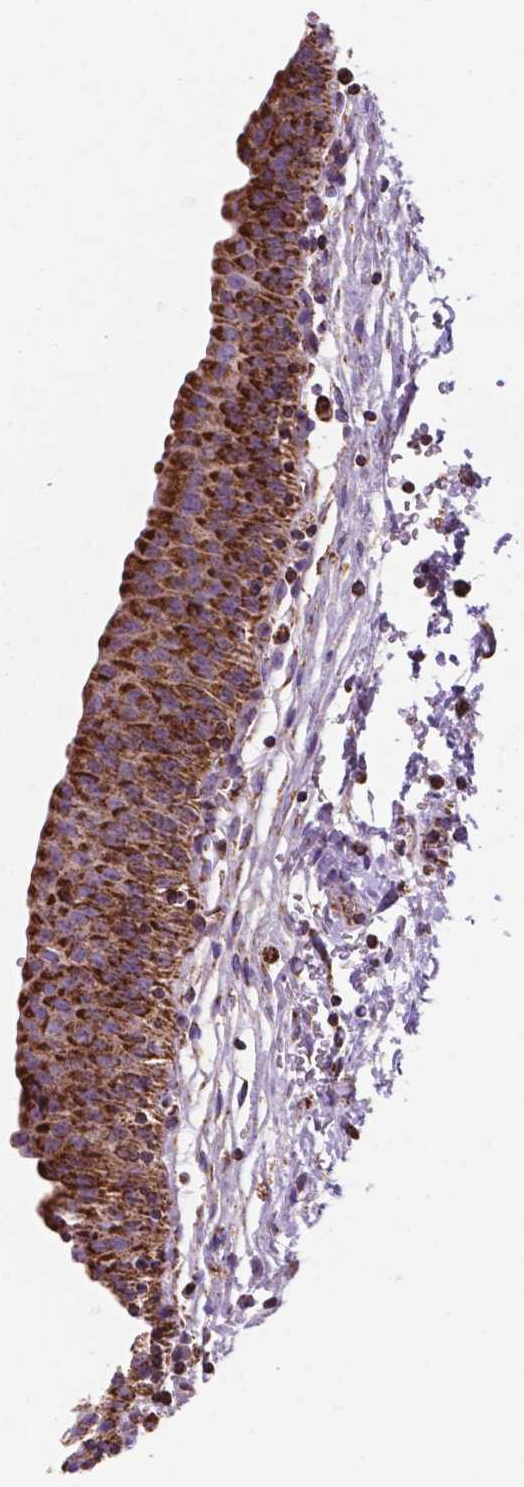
{"staining": {"intensity": "strong", "quantity": ">75%", "location": "cytoplasmic/membranous"}, "tissue": "urinary bladder", "cell_type": "Urothelial cells", "image_type": "normal", "snomed": [{"axis": "morphology", "description": "Normal tissue, NOS"}, {"axis": "topography", "description": "Urinary bladder"}], "caption": "Immunohistochemical staining of unremarkable urinary bladder displays high levels of strong cytoplasmic/membranous positivity in approximately >75% of urothelial cells. The staining is performed using DAB (3,3'-diaminobenzidine) brown chromogen to label protein expression. The nuclei are counter-stained blue using hematoxylin.", "gene": "HSPD1", "patient": {"sex": "male", "age": 56}}